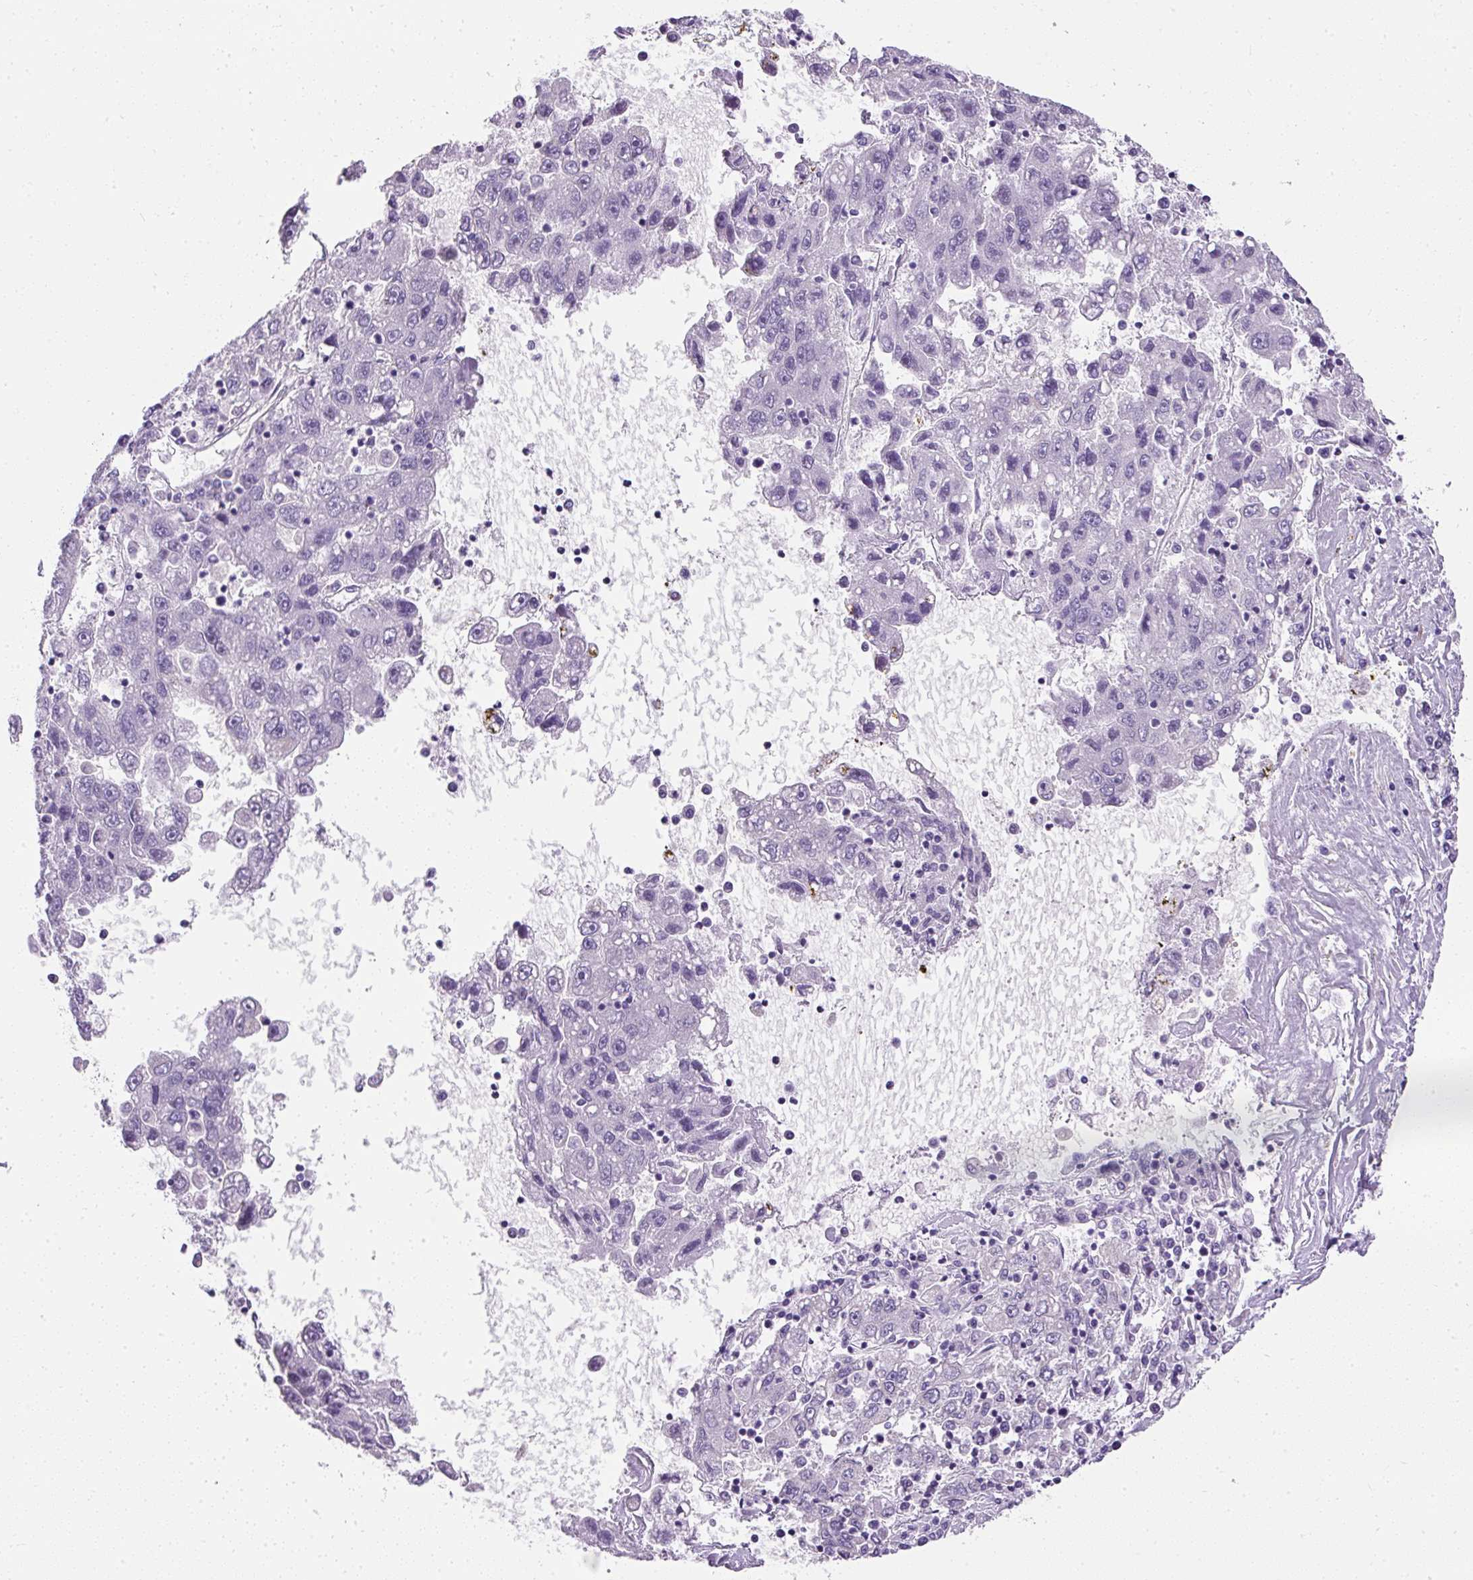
{"staining": {"intensity": "negative", "quantity": "none", "location": "none"}, "tissue": "liver cancer", "cell_type": "Tumor cells", "image_type": "cancer", "snomed": [{"axis": "morphology", "description": "Carcinoma, Hepatocellular, NOS"}, {"axis": "topography", "description": "Liver"}], "caption": "High power microscopy image of an immunohistochemistry histopathology image of liver cancer, revealing no significant expression in tumor cells.", "gene": "C2CD4C", "patient": {"sex": "male", "age": 49}}